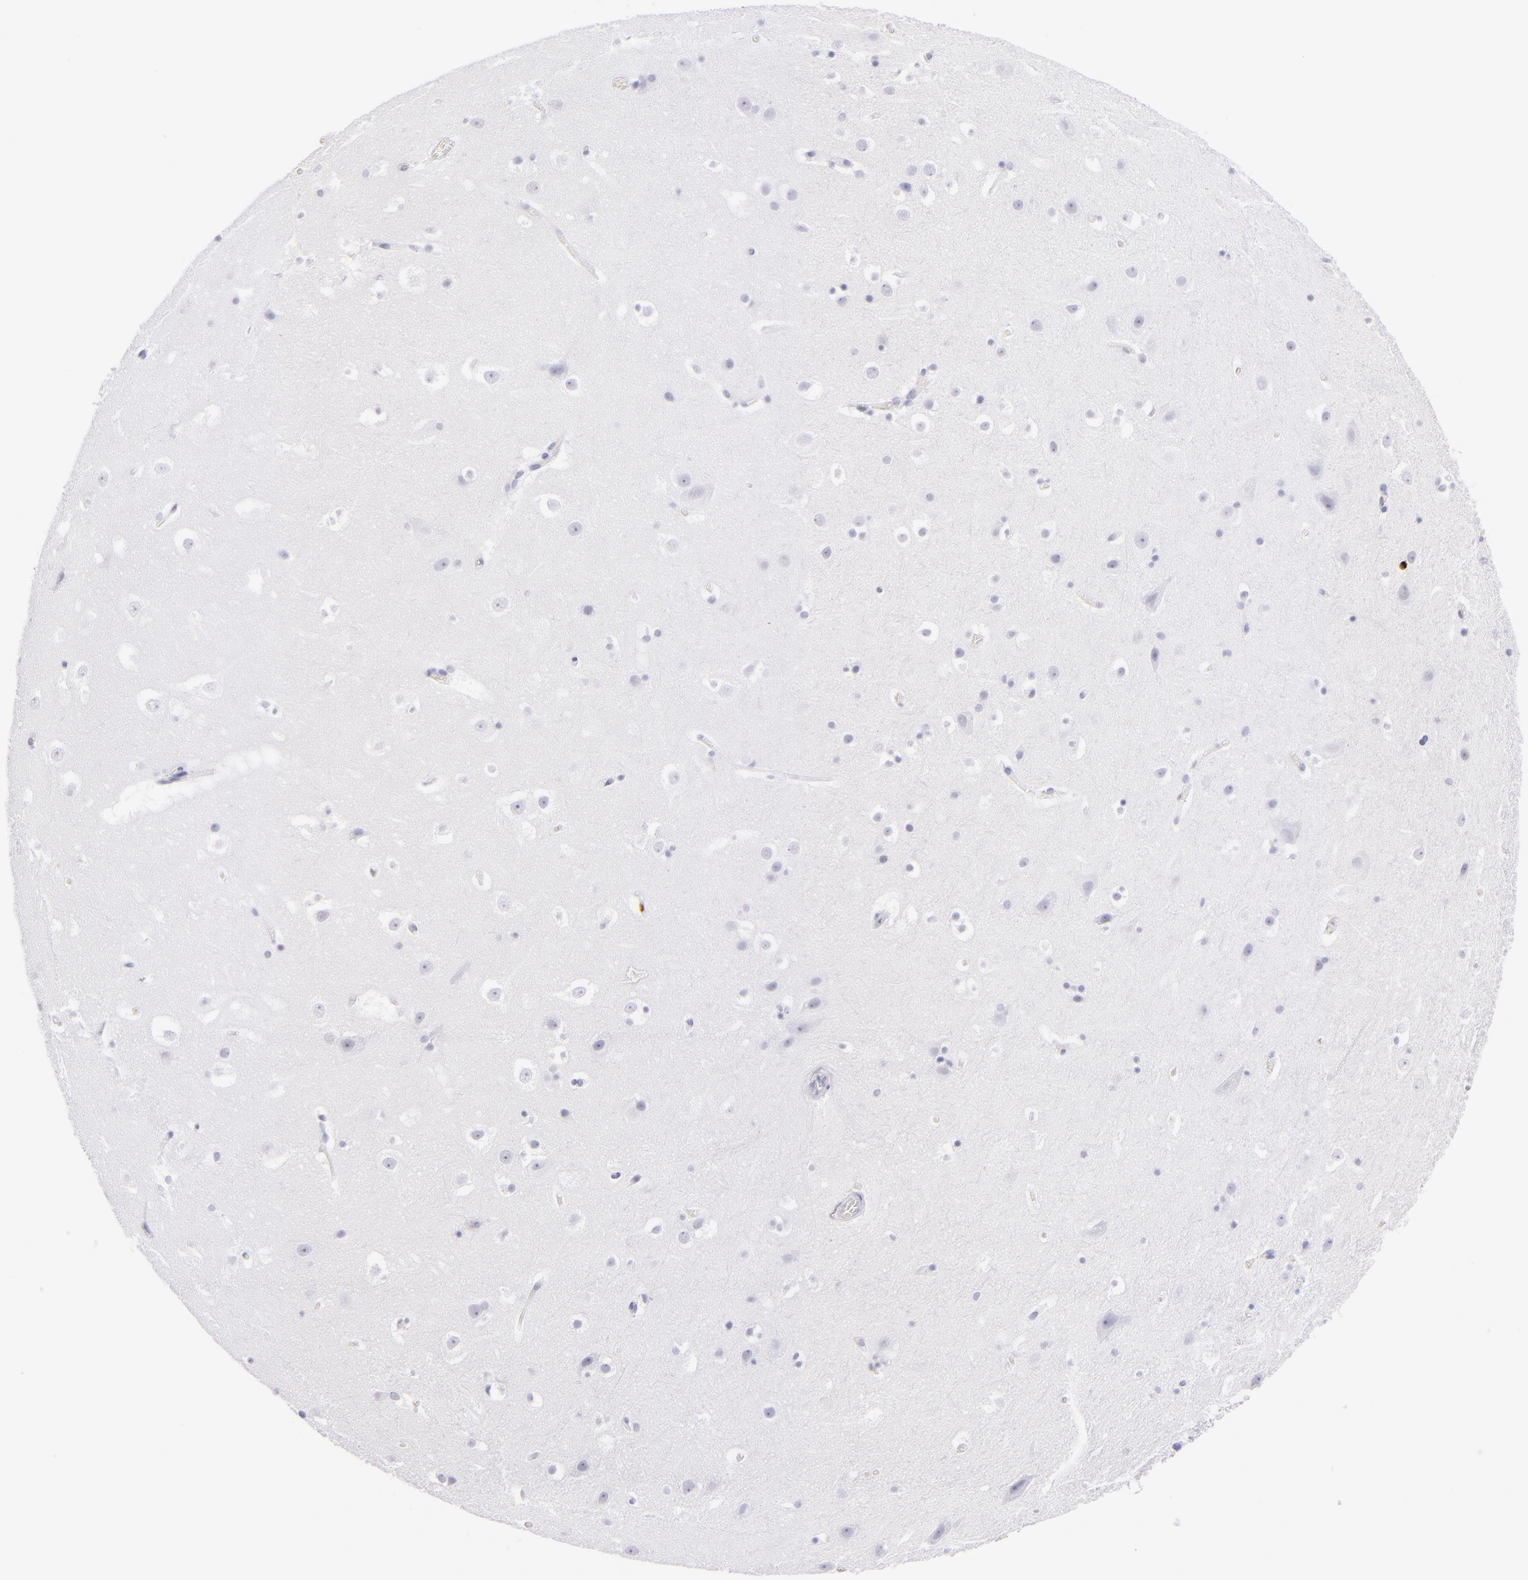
{"staining": {"intensity": "negative", "quantity": "none", "location": "none"}, "tissue": "hippocampus", "cell_type": "Glial cells", "image_type": "normal", "snomed": [{"axis": "morphology", "description": "Normal tissue, NOS"}, {"axis": "topography", "description": "Hippocampus"}], "caption": "This is an immunohistochemistry image of normal human hippocampus. There is no expression in glial cells.", "gene": "PRF1", "patient": {"sex": "male", "age": 45}}